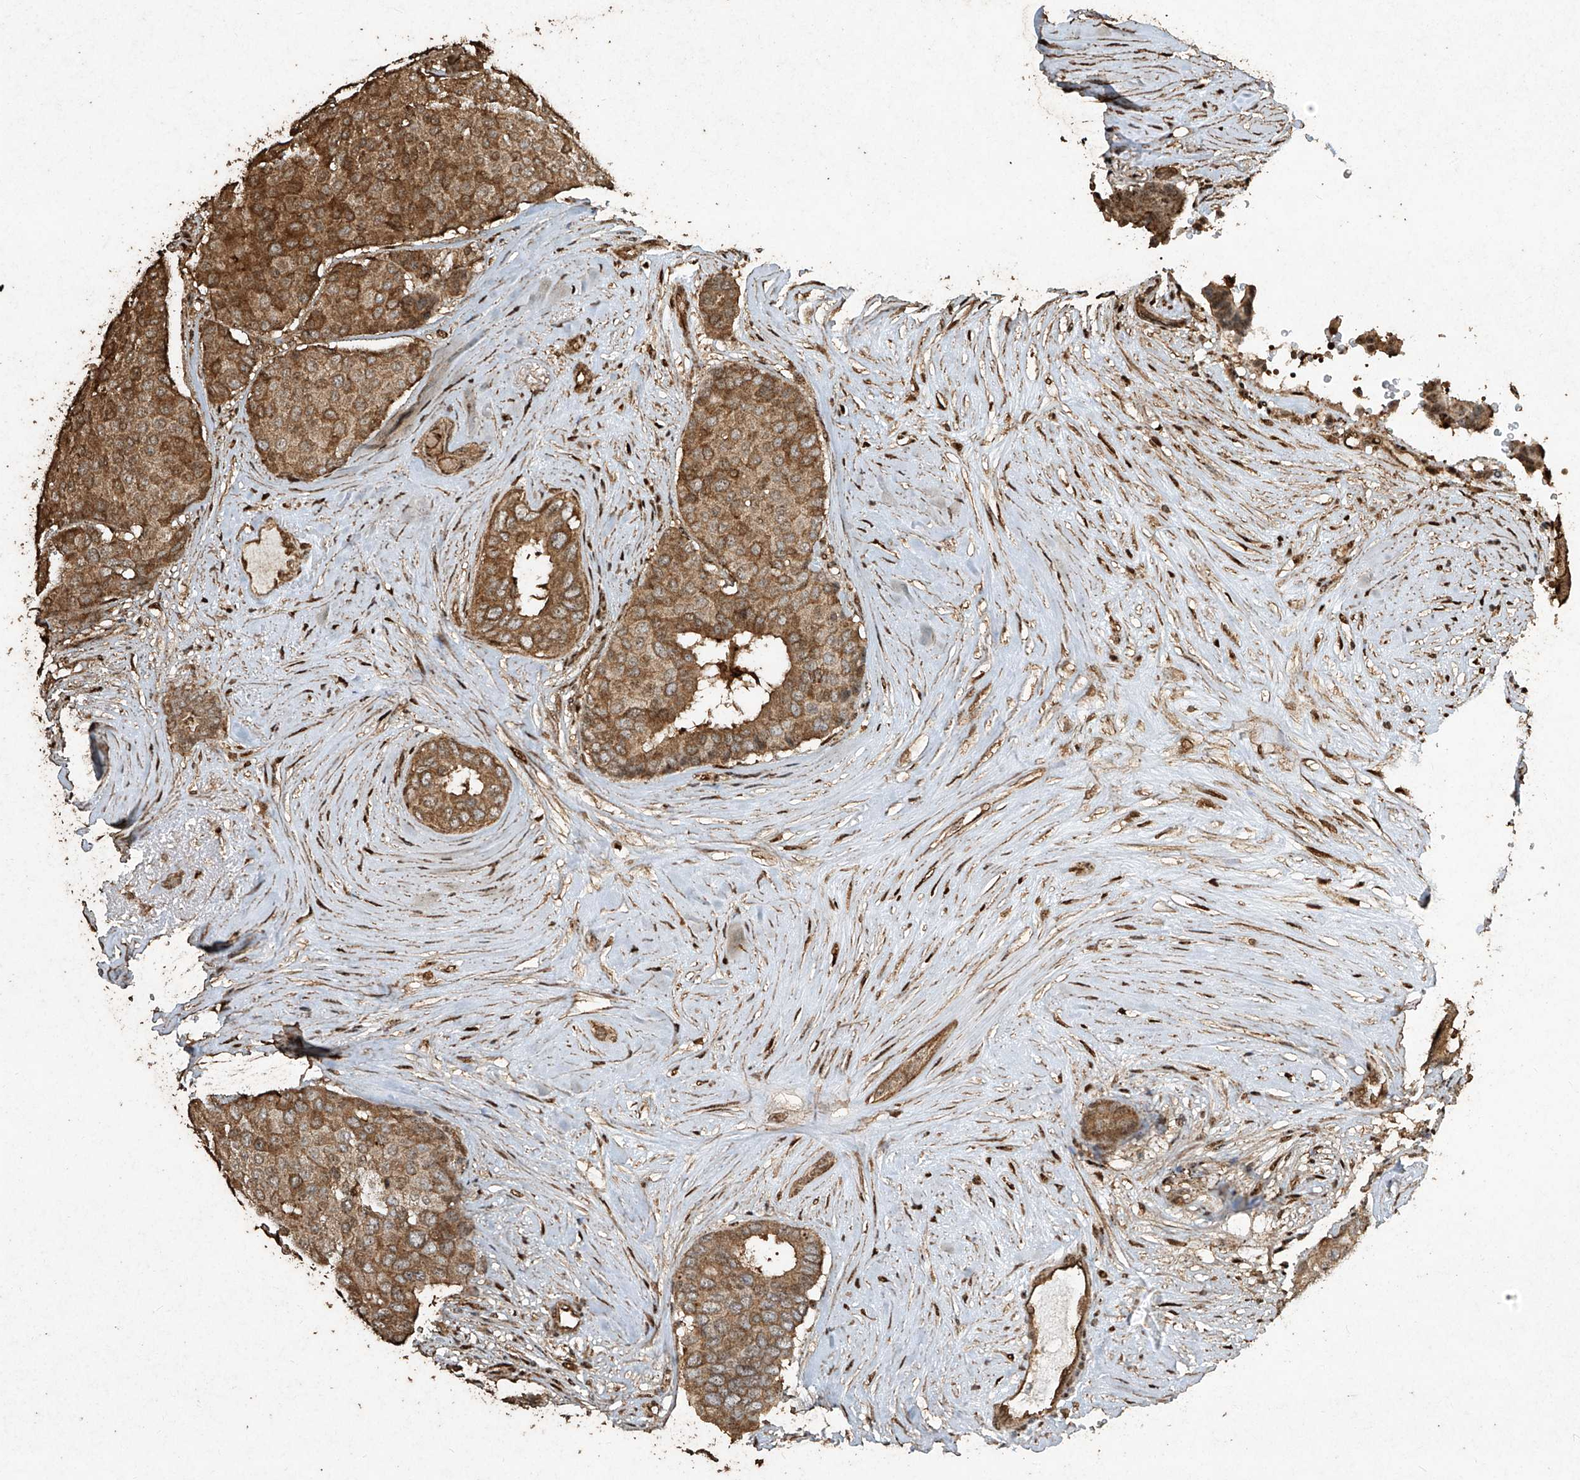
{"staining": {"intensity": "moderate", "quantity": ">75%", "location": "cytoplasmic/membranous"}, "tissue": "breast cancer", "cell_type": "Tumor cells", "image_type": "cancer", "snomed": [{"axis": "morphology", "description": "Duct carcinoma"}, {"axis": "topography", "description": "Breast"}], "caption": "Human infiltrating ductal carcinoma (breast) stained with a protein marker exhibits moderate staining in tumor cells.", "gene": "ERBB3", "patient": {"sex": "female", "age": 75}}